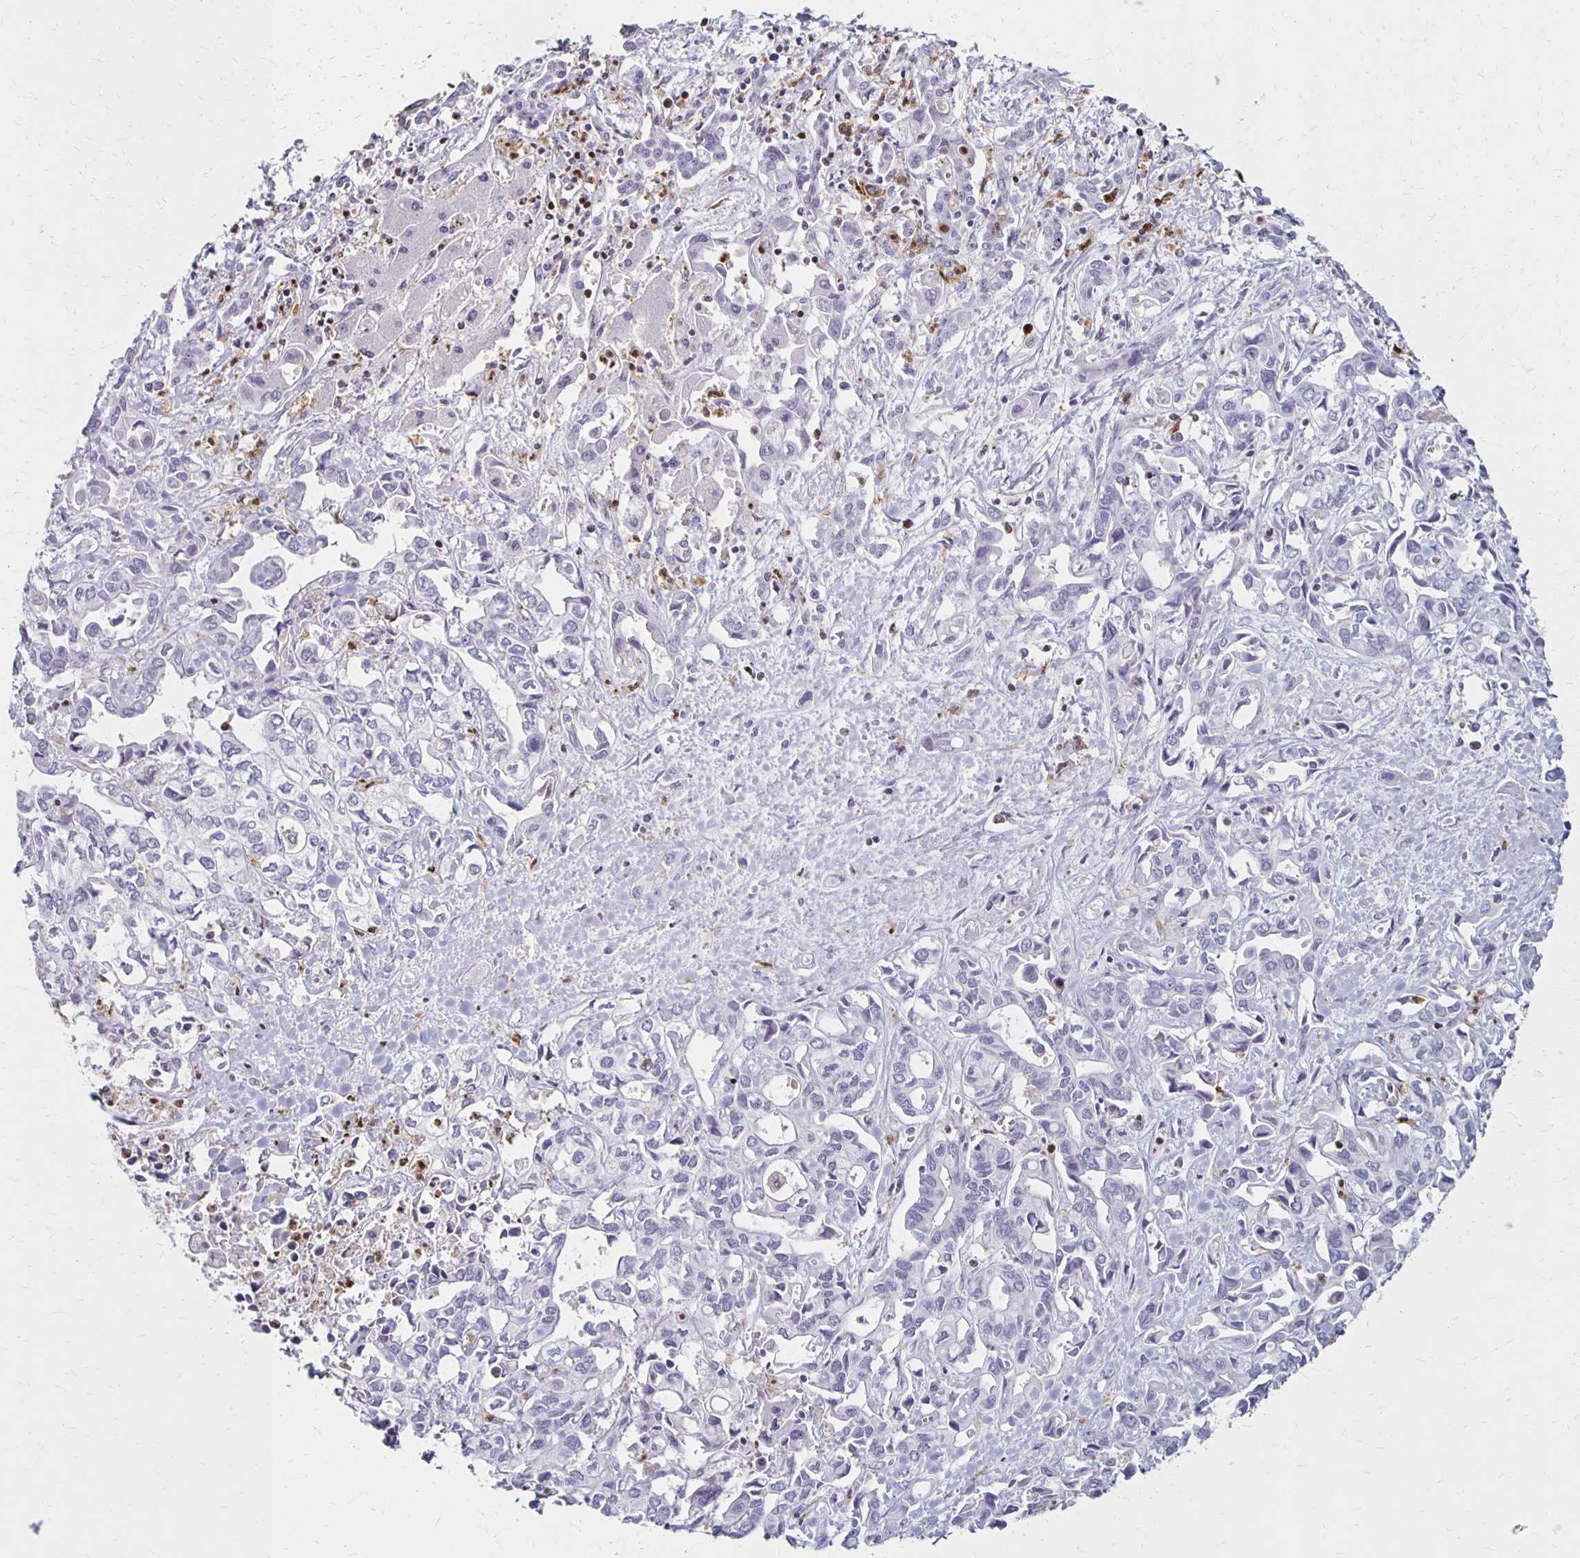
{"staining": {"intensity": "negative", "quantity": "none", "location": "none"}, "tissue": "liver cancer", "cell_type": "Tumor cells", "image_type": "cancer", "snomed": [{"axis": "morphology", "description": "Cholangiocarcinoma"}, {"axis": "topography", "description": "Liver"}], "caption": "Protein analysis of liver cholangiocarcinoma displays no significant expression in tumor cells.", "gene": "CCL21", "patient": {"sex": "female", "age": 64}}